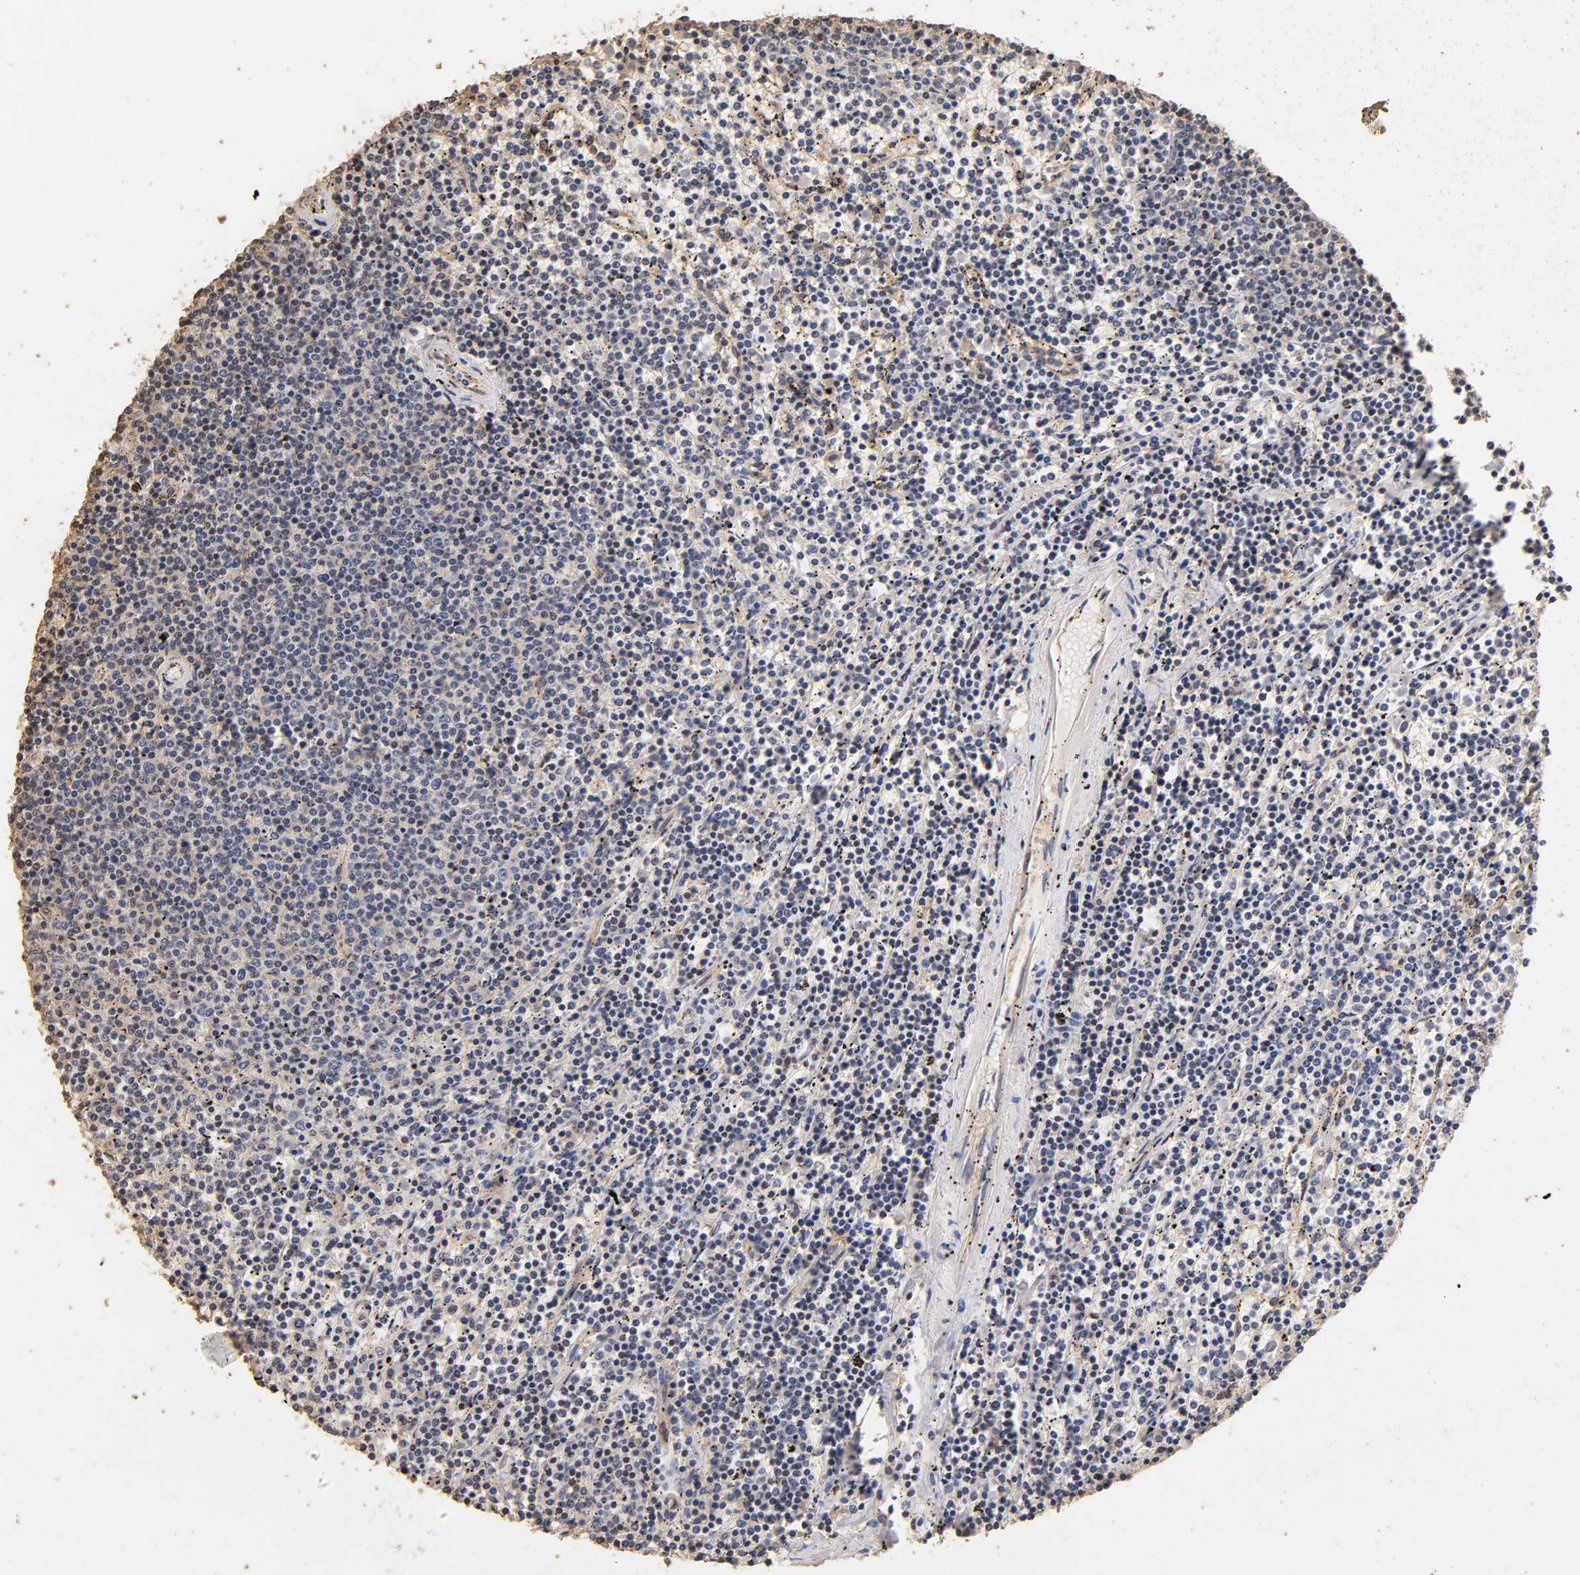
{"staining": {"intensity": "negative", "quantity": "none", "location": "none"}, "tissue": "lymphoma", "cell_type": "Tumor cells", "image_type": "cancer", "snomed": [{"axis": "morphology", "description": "Malignant lymphoma, non-Hodgkin's type, Low grade"}, {"axis": "topography", "description": "Spleen"}], "caption": "IHC photomicrograph of human low-grade malignant lymphoma, non-Hodgkin's type stained for a protein (brown), which reveals no staining in tumor cells.", "gene": "VSIG4", "patient": {"sex": "female", "age": 50}}